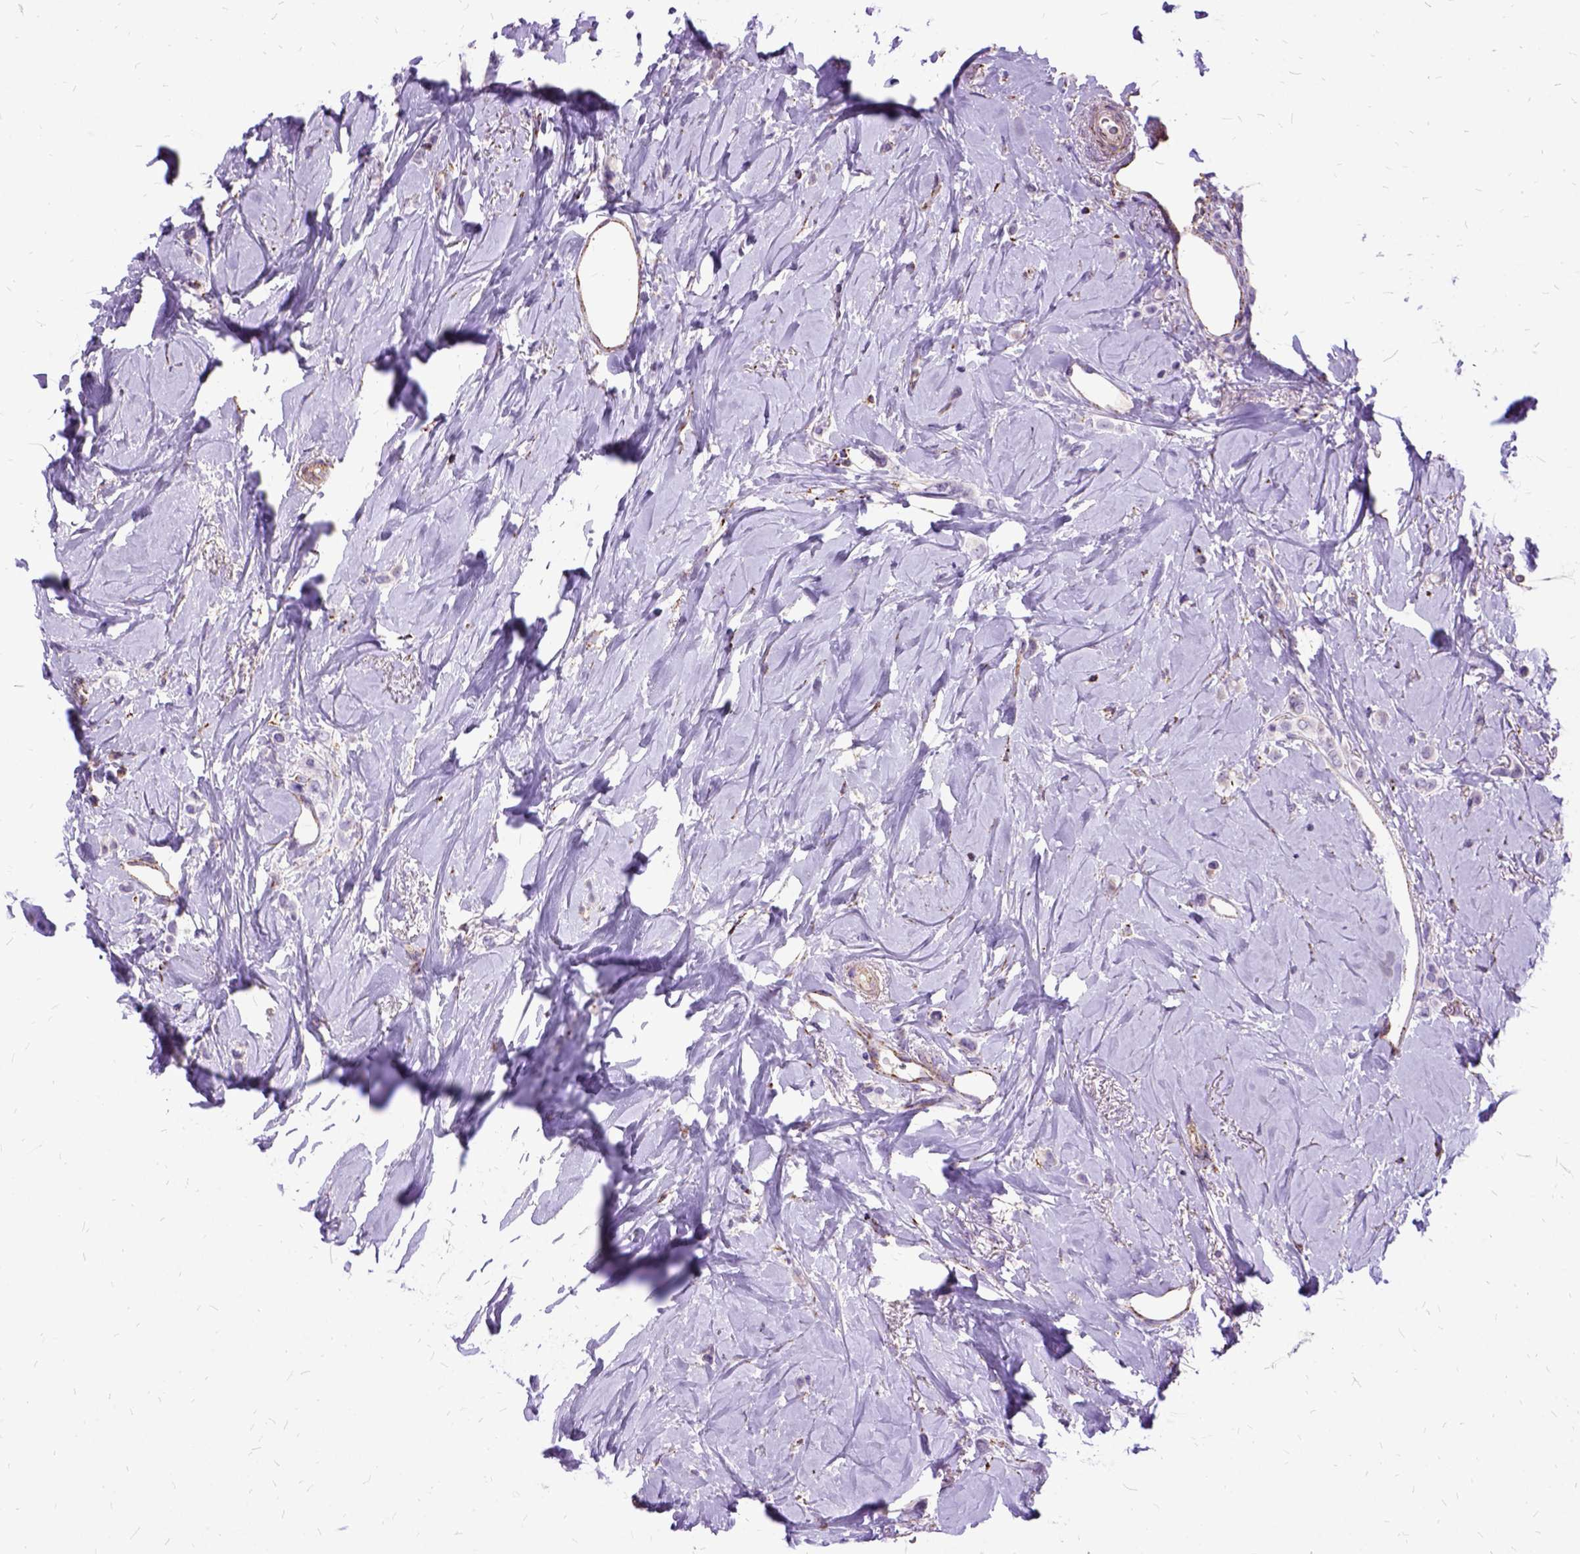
{"staining": {"intensity": "negative", "quantity": "none", "location": "none"}, "tissue": "breast cancer", "cell_type": "Tumor cells", "image_type": "cancer", "snomed": [{"axis": "morphology", "description": "Lobular carcinoma"}, {"axis": "topography", "description": "Breast"}], "caption": "Tumor cells are negative for brown protein staining in breast cancer (lobular carcinoma). The staining was performed using DAB (3,3'-diaminobenzidine) to visualize the protein expression in brown, while the nuclei were stained in blue with hematoxylin (Magnification: 20x).", "gene": "OXCT1", "patient": {"sex": "female", "age": 66}}